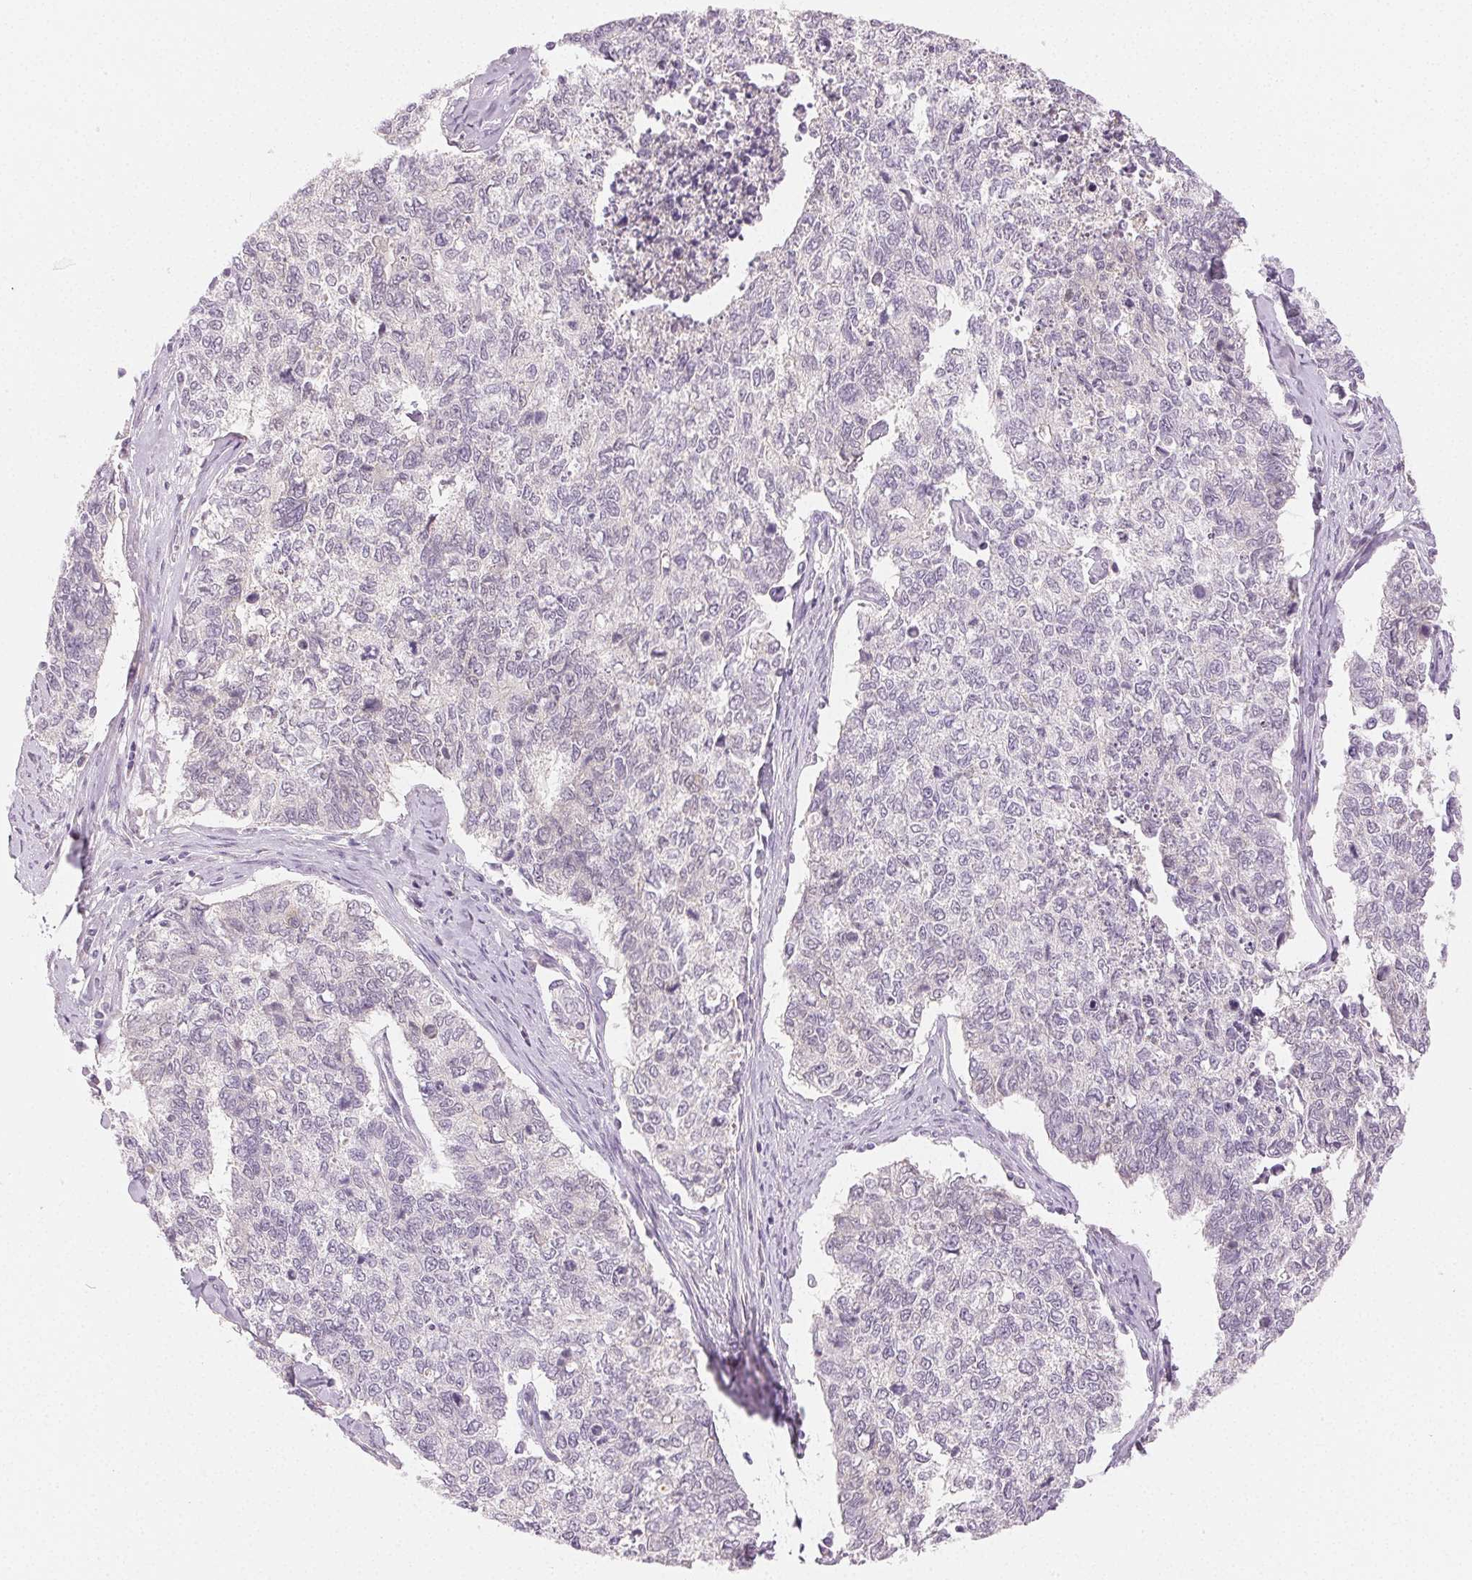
{"staining": {"intensity": "negative", "quantity": "none", "location": "none"}, "tissue": "cervical cancer", "cell_type": "Tumor cells", "image_type": "cancer", "snomed": [{"axis": "morphology", "description": "Adenocarcinoma, NOS"}, {"axis": "topography", "description": "Cervix"}], "caption": "Immunohistochemistry (IHC) image of neoplastic tissue: adenocarcinoma (cervical) stained with DAB (3,3'-diaminobenzidine) reveals no significant protein expression in tumor cells.", "gene": "MAP1LC3A", "patient": {"sex": "female", "age": 63}}